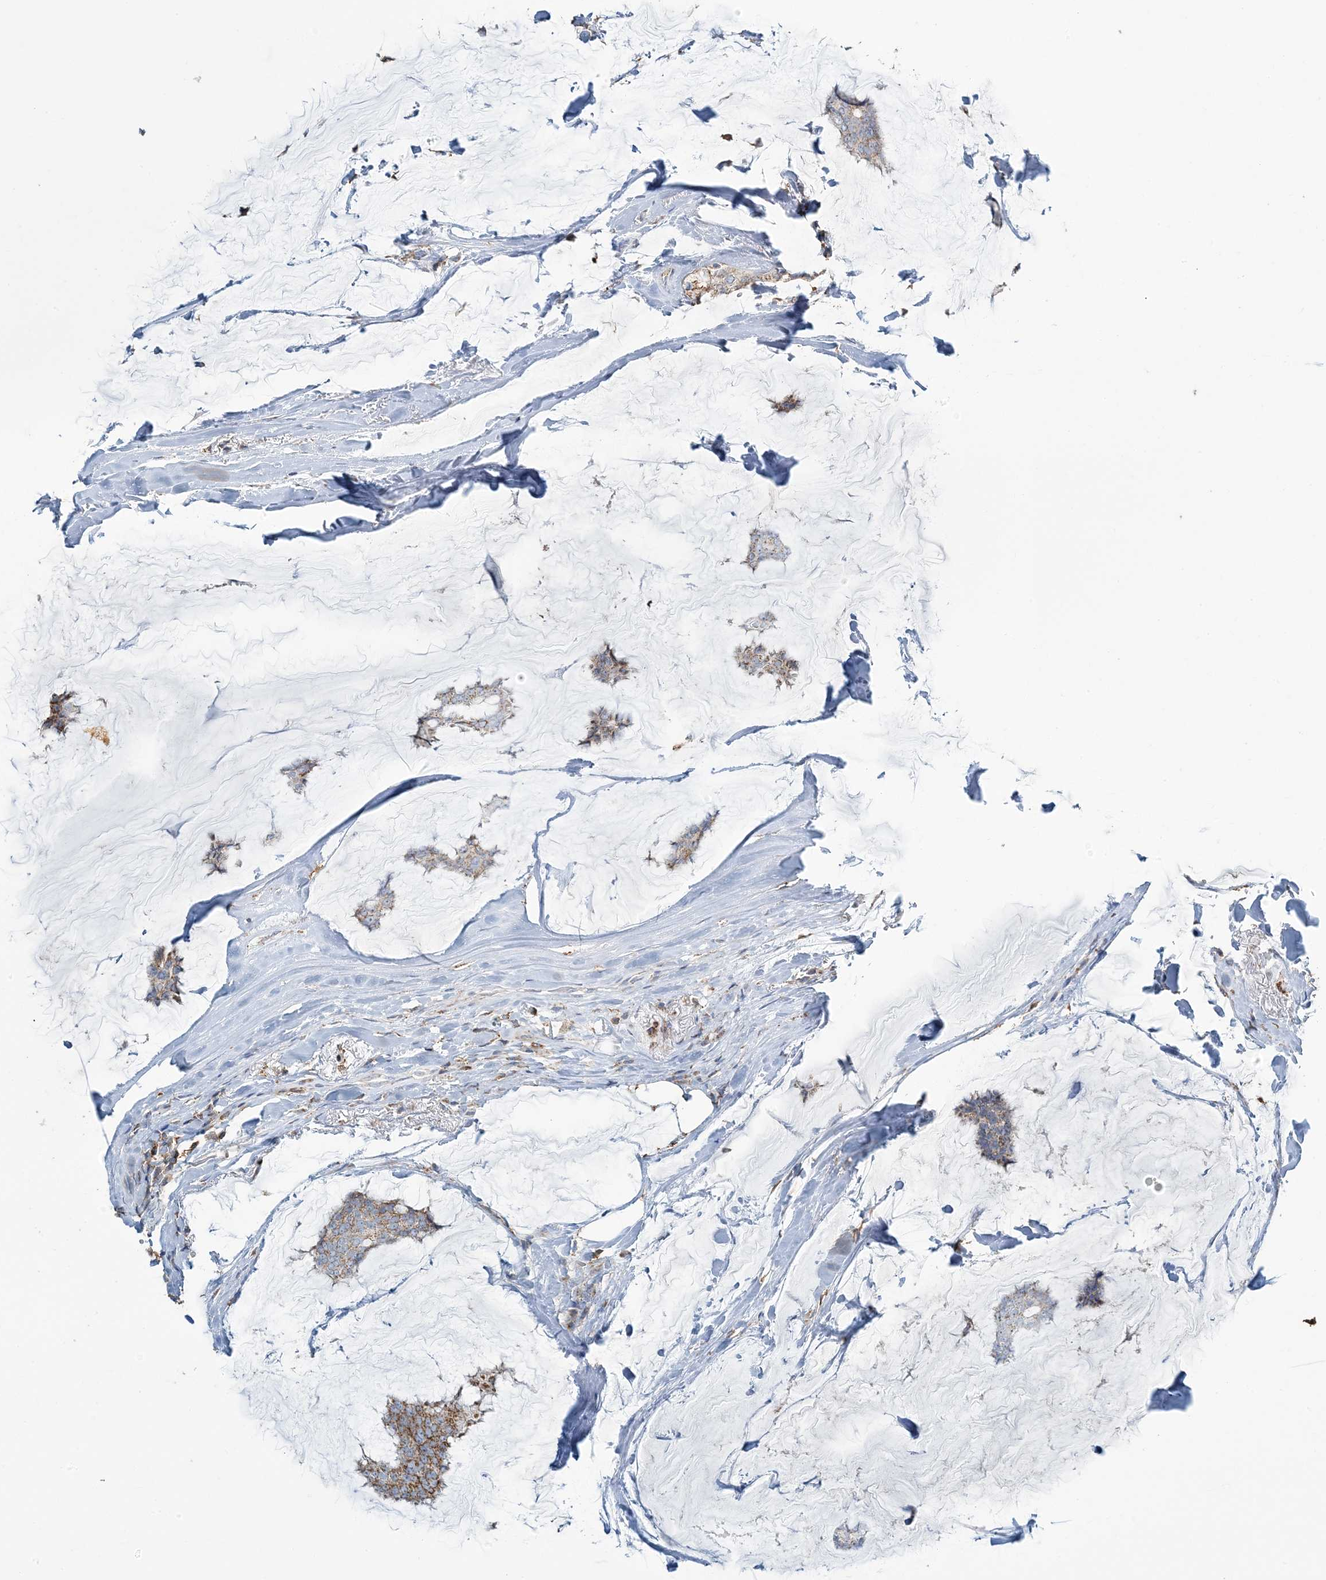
{"staining": {"intensity": "moderate", "quantity": ">75%", "location": "cytoplasmic/membranous"}, "tissue": "breast cancer", "cell_type": "Tumor cells", "image_type": "cancer", "snomed": [{"axis": "morphology", "description": "Duct carcinoma"}, {"axis": "topography", "description": "Breast"}], "caption": "Immunohistochemistry photomicrograph of neoplastic tissue: breast intraductal carcinoma stained using immunohistochemistry reveals medium levels of moderate protein expression localized specifically in the cytoplasmic/membranous of tumor cells, appearing as a cytoplasmic/membranous brown color.", "gene": "TMLHE", "patient": {"sex": "female", "age": 93}}